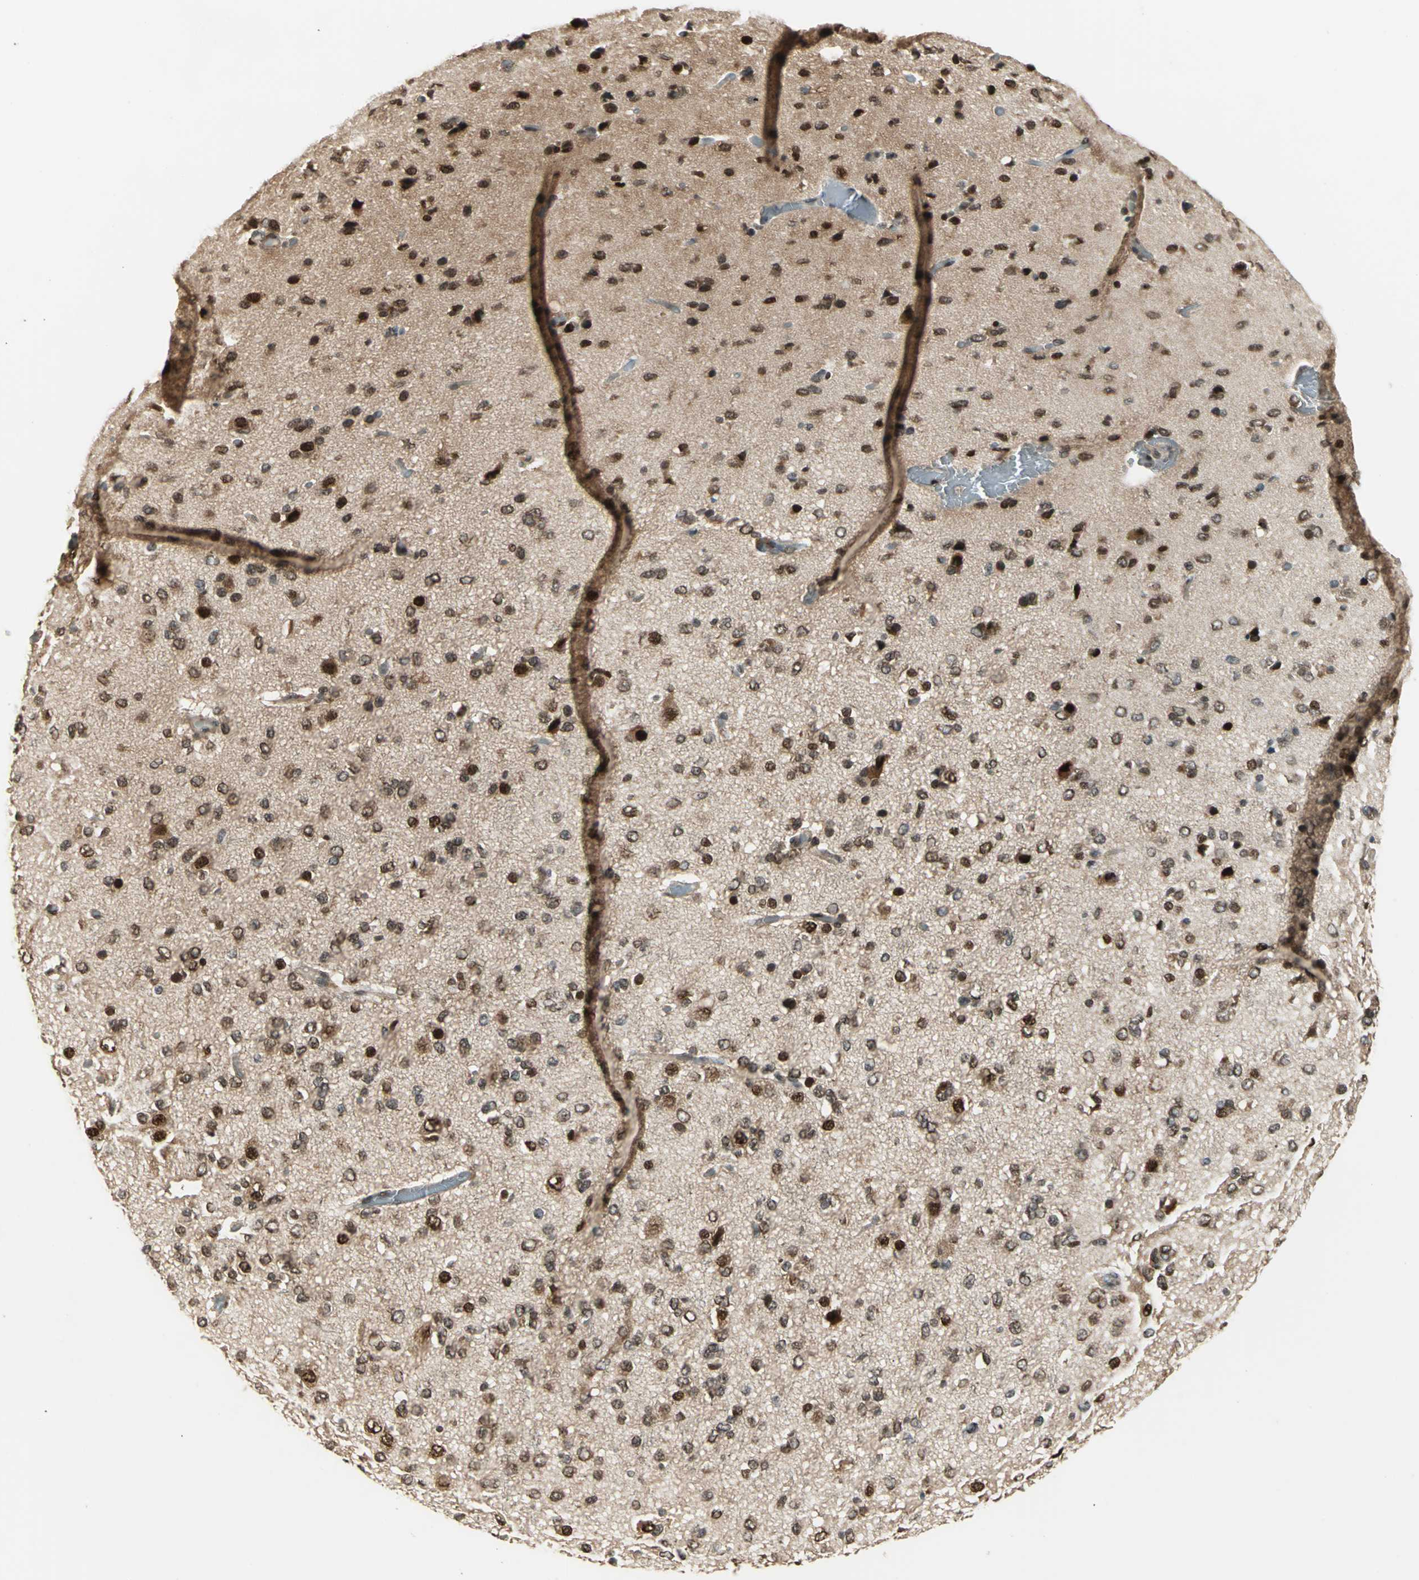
{"staining": {"intensity": "moderate", "quantity": ">75%", "location": "cytoplasmic/membranous,nuclear"}, "tissue": "glioma", "cell_type": "Tumor cells", "image_type": "cancer", "snomed": [{"axis": "morphology", "description": "Glioma, malignant, Low grade"}, {"axis": "topography", "description": "Brain"}], "caption": "Protein analysis of glioma tissue displays moderate cytoplasmic/membranous and nuclear positivity in about >75% of tumor cells. The protein of interest is stained brown, and the nuclei are stained in blue (DAB (3,3'-diaminobenzidine) IHC with brightfield microscopy, high magnification).", "gene": "PSMC3", "patient": {"sex": "male", "age": 42}}